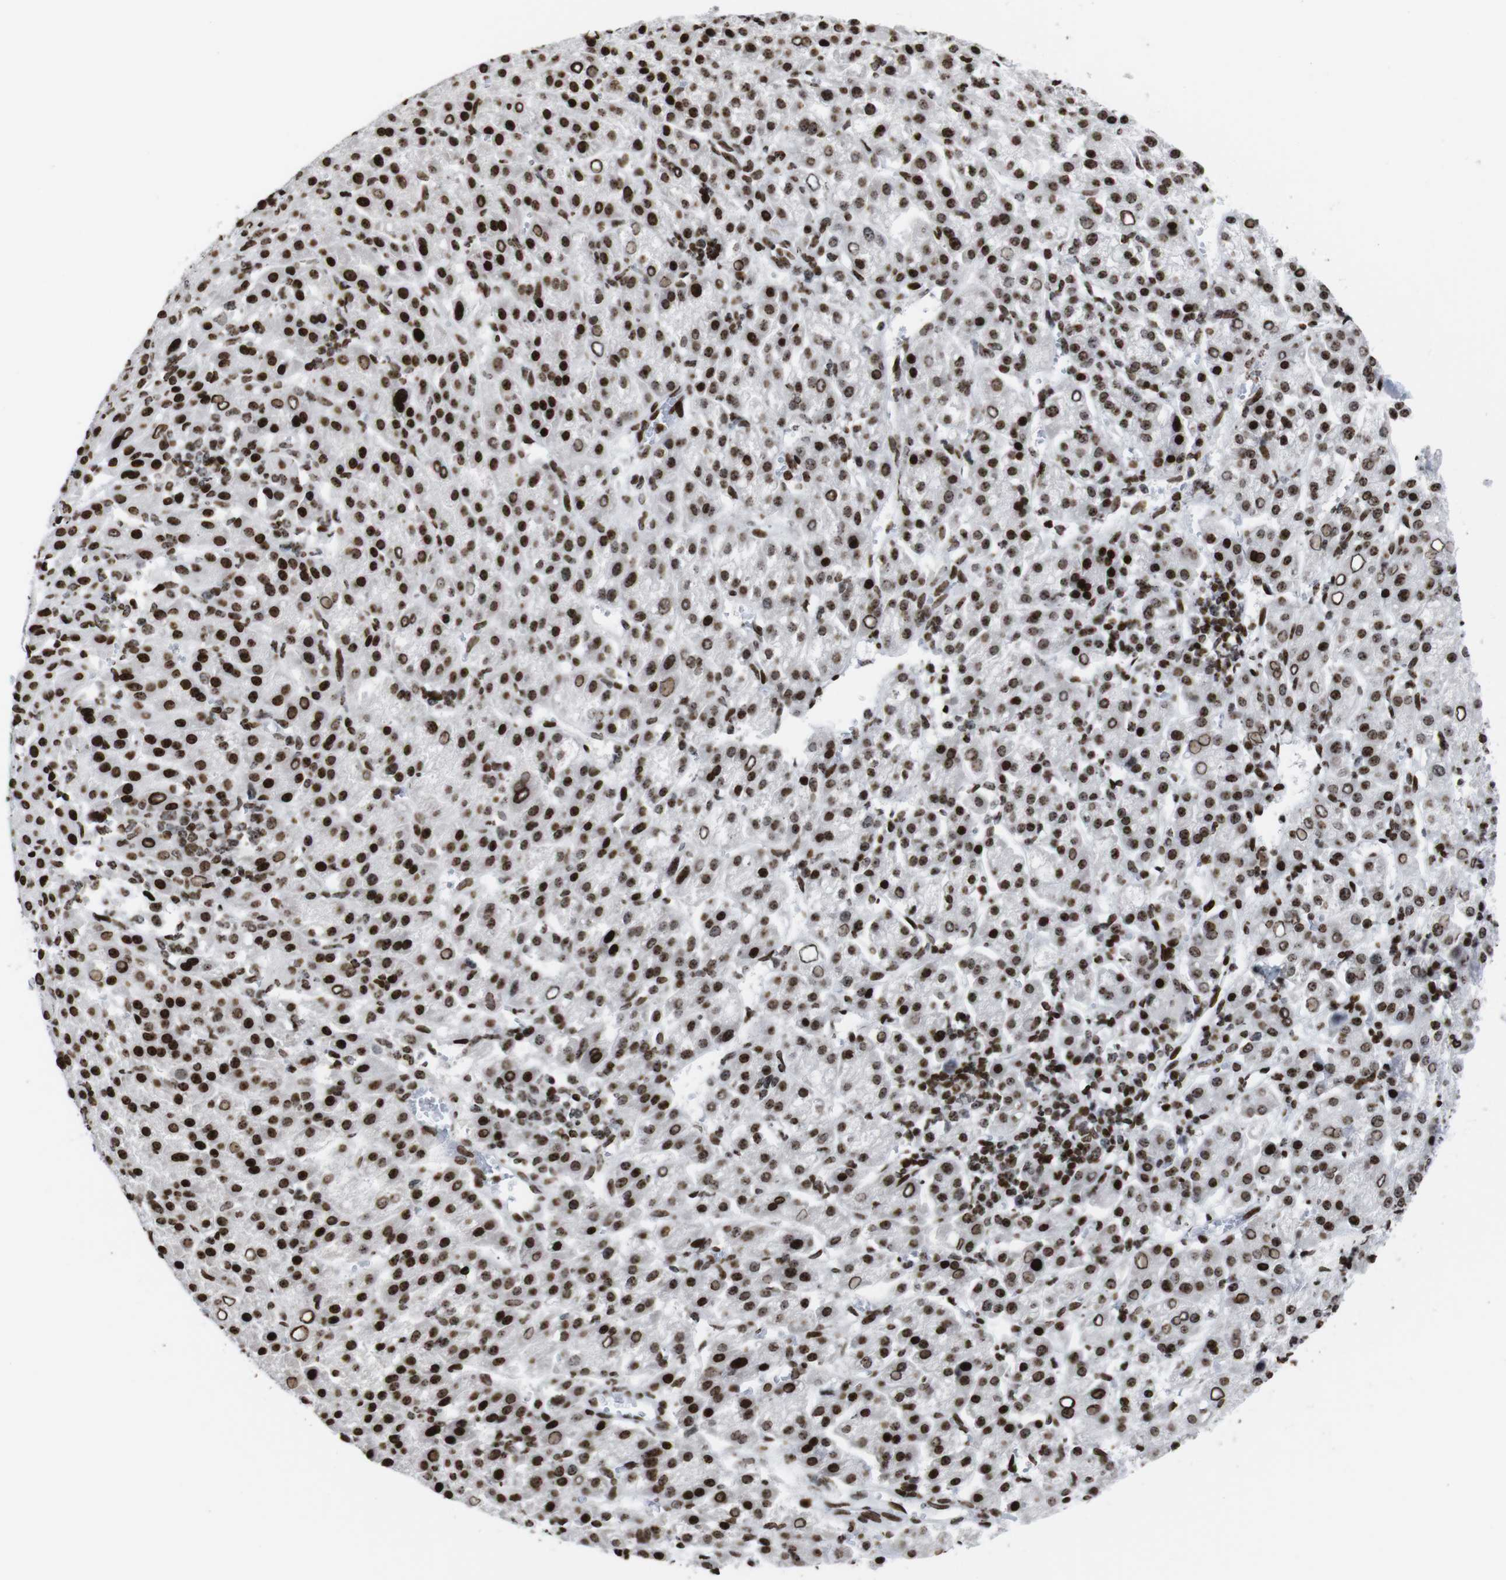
{"staining": {"intensity": "strong", "quantity": ">75%", "location": "cytoplasmic/membranous,nuclear"}, "tissue": "liver cancer", "cell_type": "Tumor cells", "image_type": "cancer", "snomed": [{"axis": "morphology", "description": "Carcinoma, Hepatocellular, NOS"}, {"axis": "topography", "description": "Liver"}], "caption": "Protein expression analysis of liver cancer shows strong cytoplasmic/membranous and nuclear staining in about >75% of tumor cells.", "gene": "H1-4", "patient": {"sex": "female", "age": 58}}